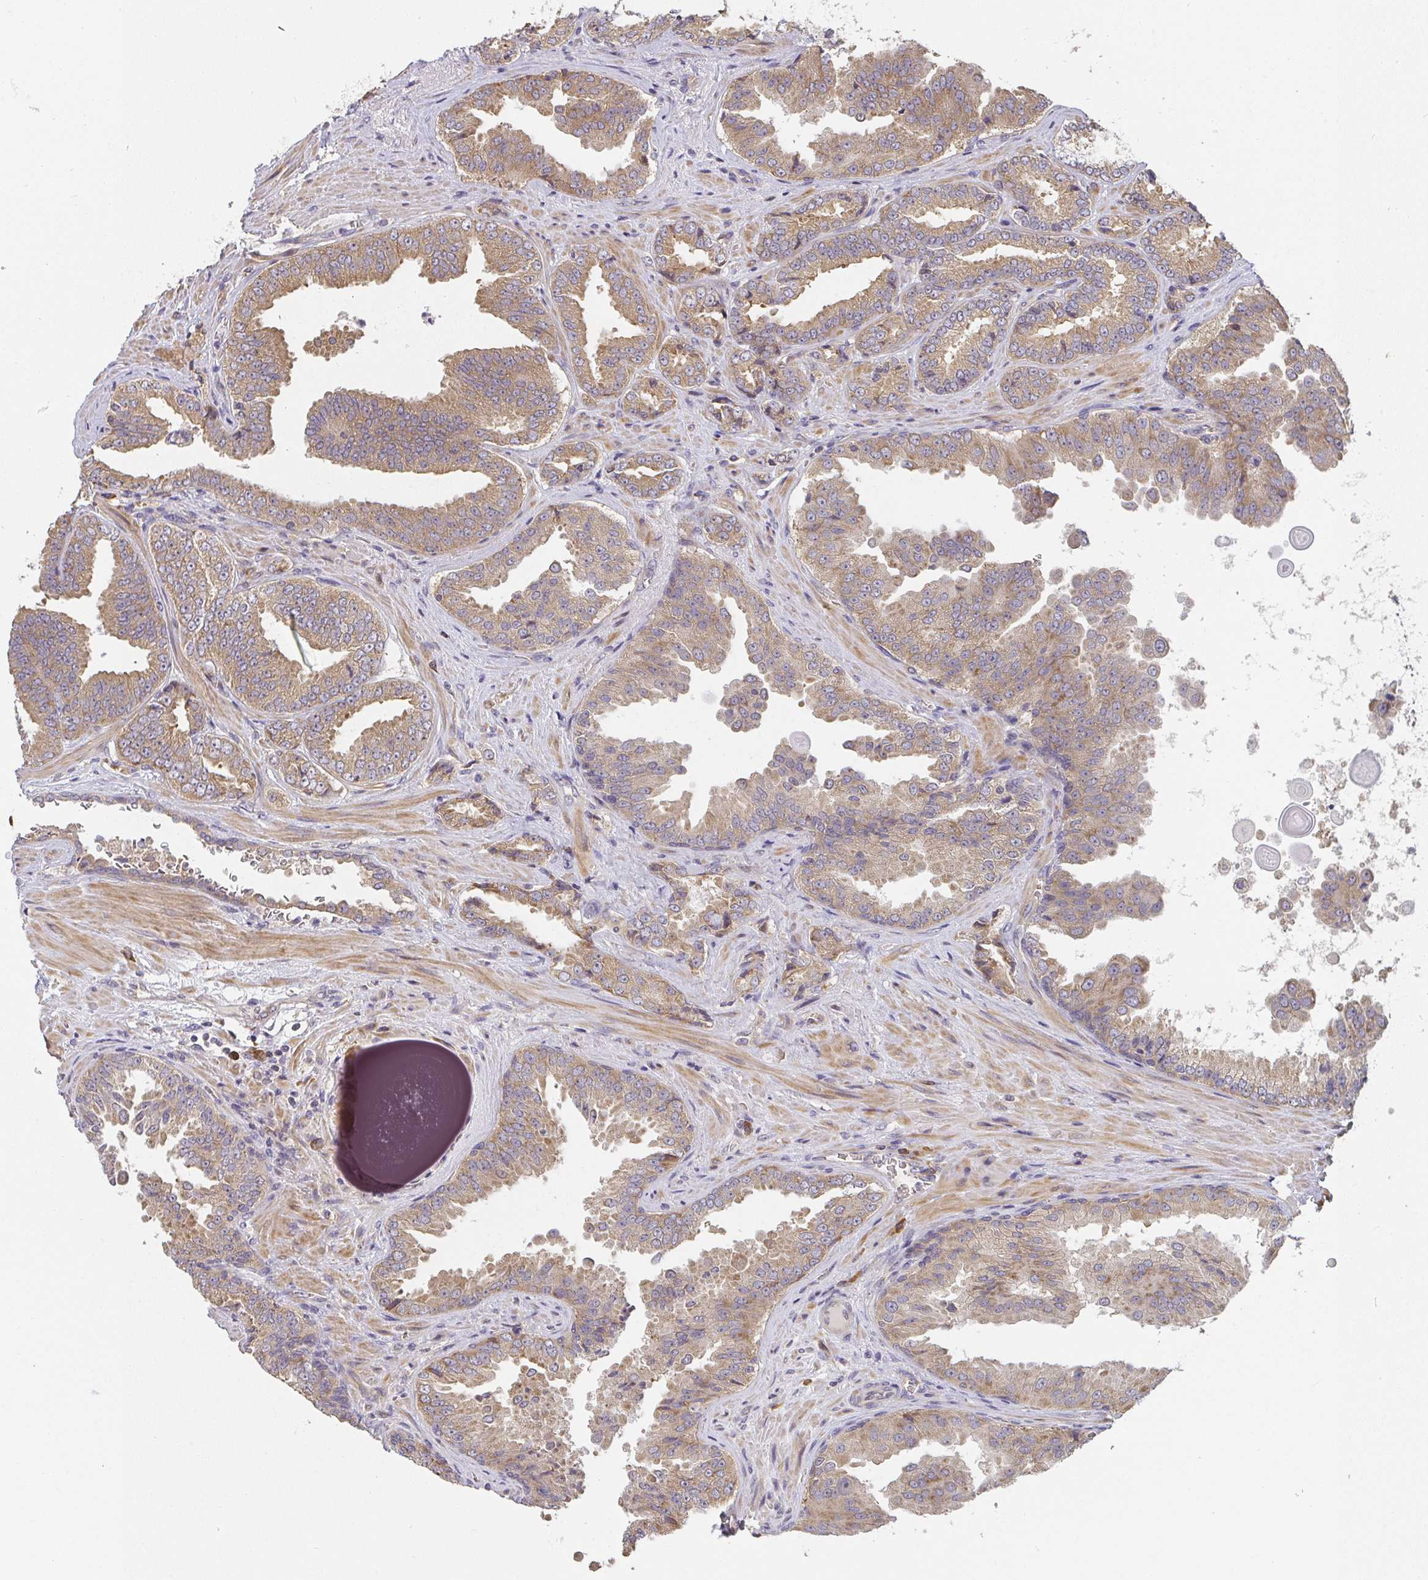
{"staining": {"intensity": "moderate", "quantity": ">75%", "location": "cytoplasmic/membranous"}, "tissue": "prostate cancer", "cell_type": "Tumor cells", "image_type": "cancer", "snomed": [{"axis": "morphology", "description": "Adenocarcinoma, Low grade"}, {"axis": "topography", "description": "Prostate"}], "caption": "Brown immunohistochemical staining in human prostate adenocarcinoma (low-grade) shows moderate cytoplasmic/membranous staining in about >75% of tumor cells. Nuclei are stained in blue.", "gene": "SLC35B3", "patient": {"sex": "male", "age": 67}}